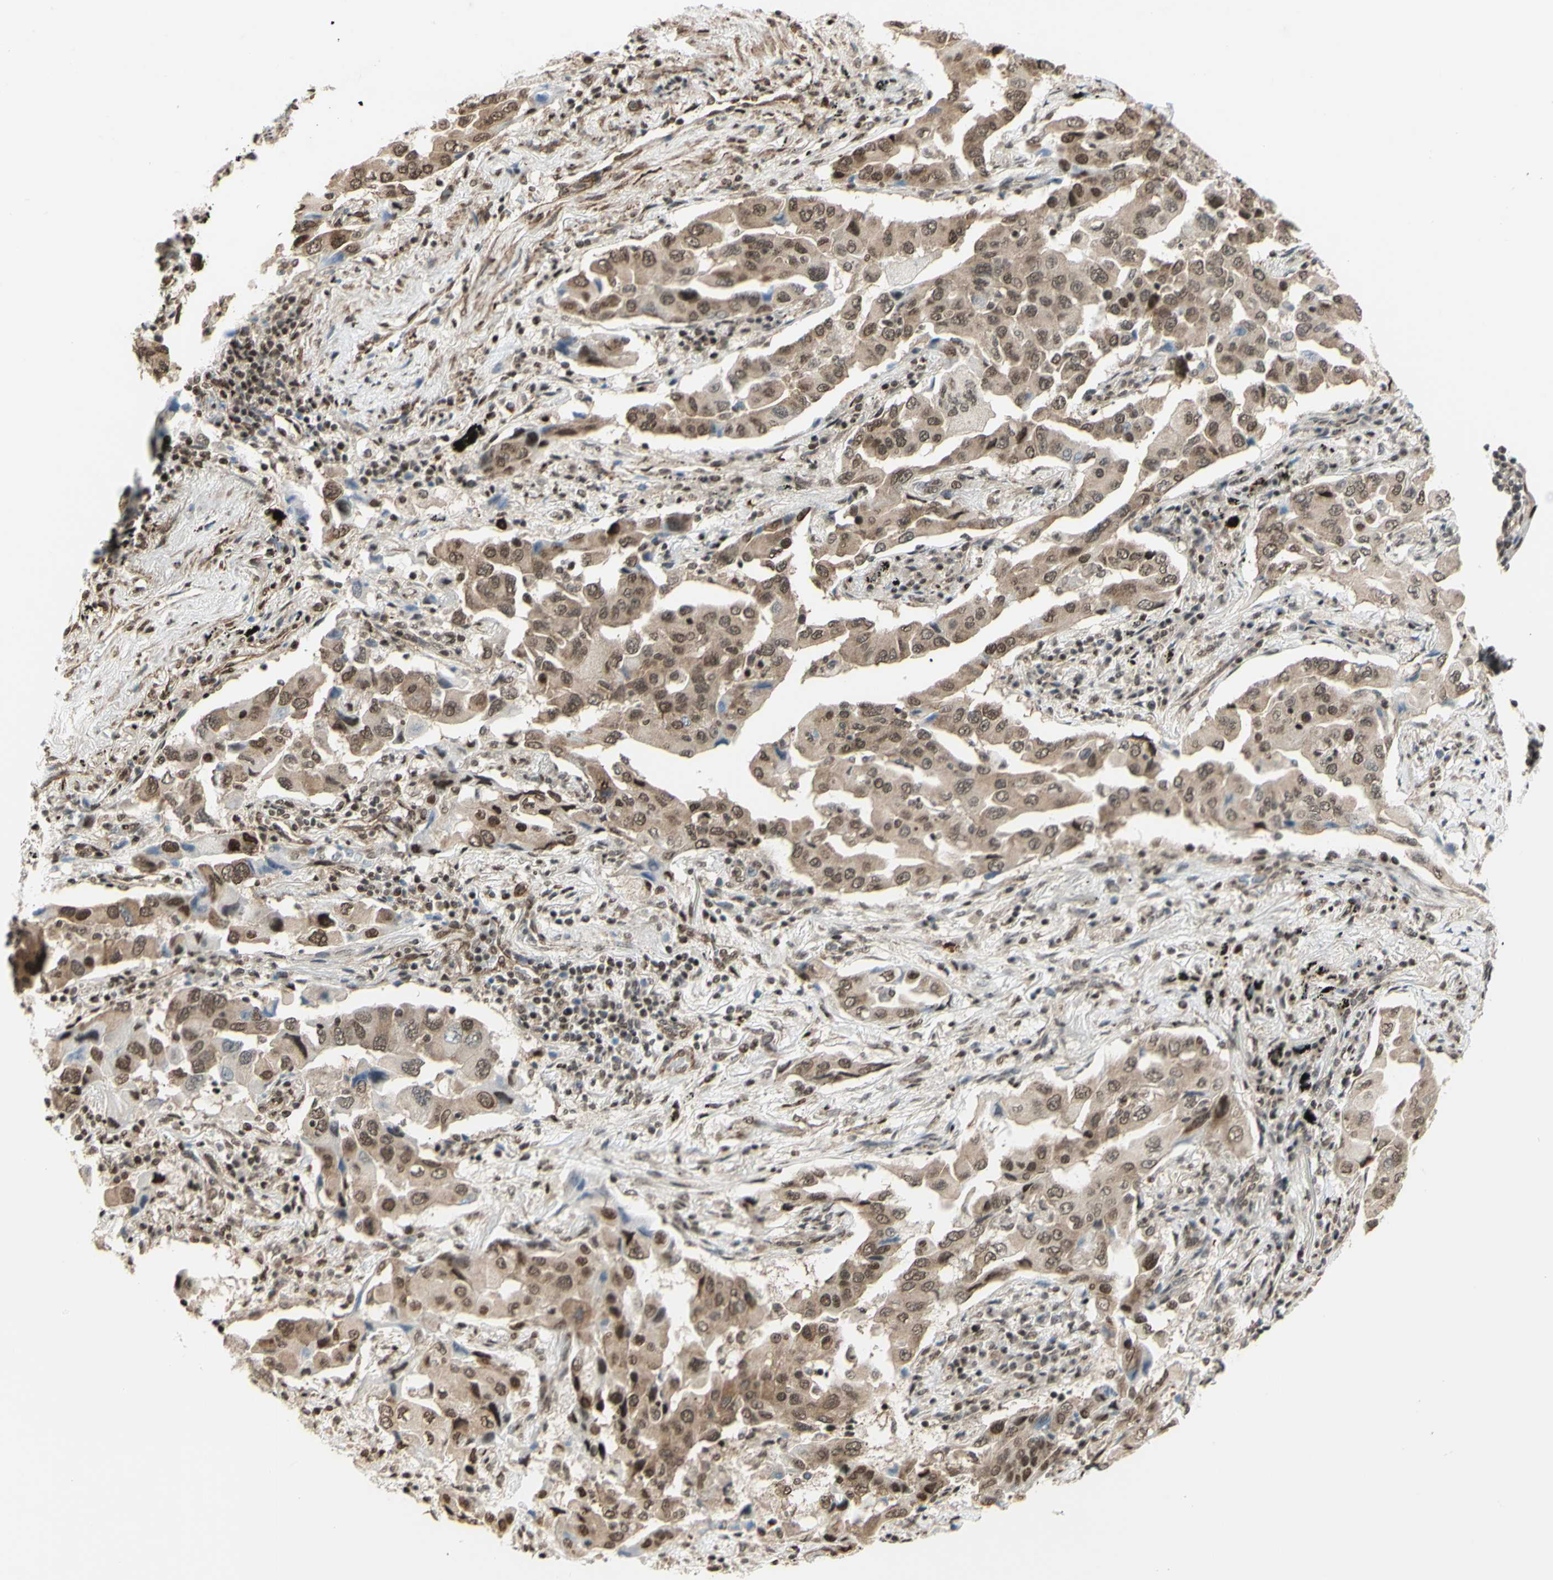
{"staining": {"intensity": "moderate", "quantity": ">75%", "location": "cytoplasmic/membranous,nuclear"}, "tissue": "lung cancer", "cell_type": "Tumor cells", "image_type": "cancer", "snomed": [{"axis": "morphology", "description": "Adenocarcinoma, NOS"}, {"axis": "topography", "description": "Lung"}], "caption": "A high-resolution photomicrograph shows immunohistochemistry (IHC) staining of adenocarcinoma (lung), which displays moderate cytoplasmic/membranous and nuclear staining in about >75% of tumor cells. (DAB (3,3'-diaminobenzidine) IHC with brightfield microscopy, high magnification).", "gene": "ZMYM6", "patient": {"sex": "female", "age": 65}}